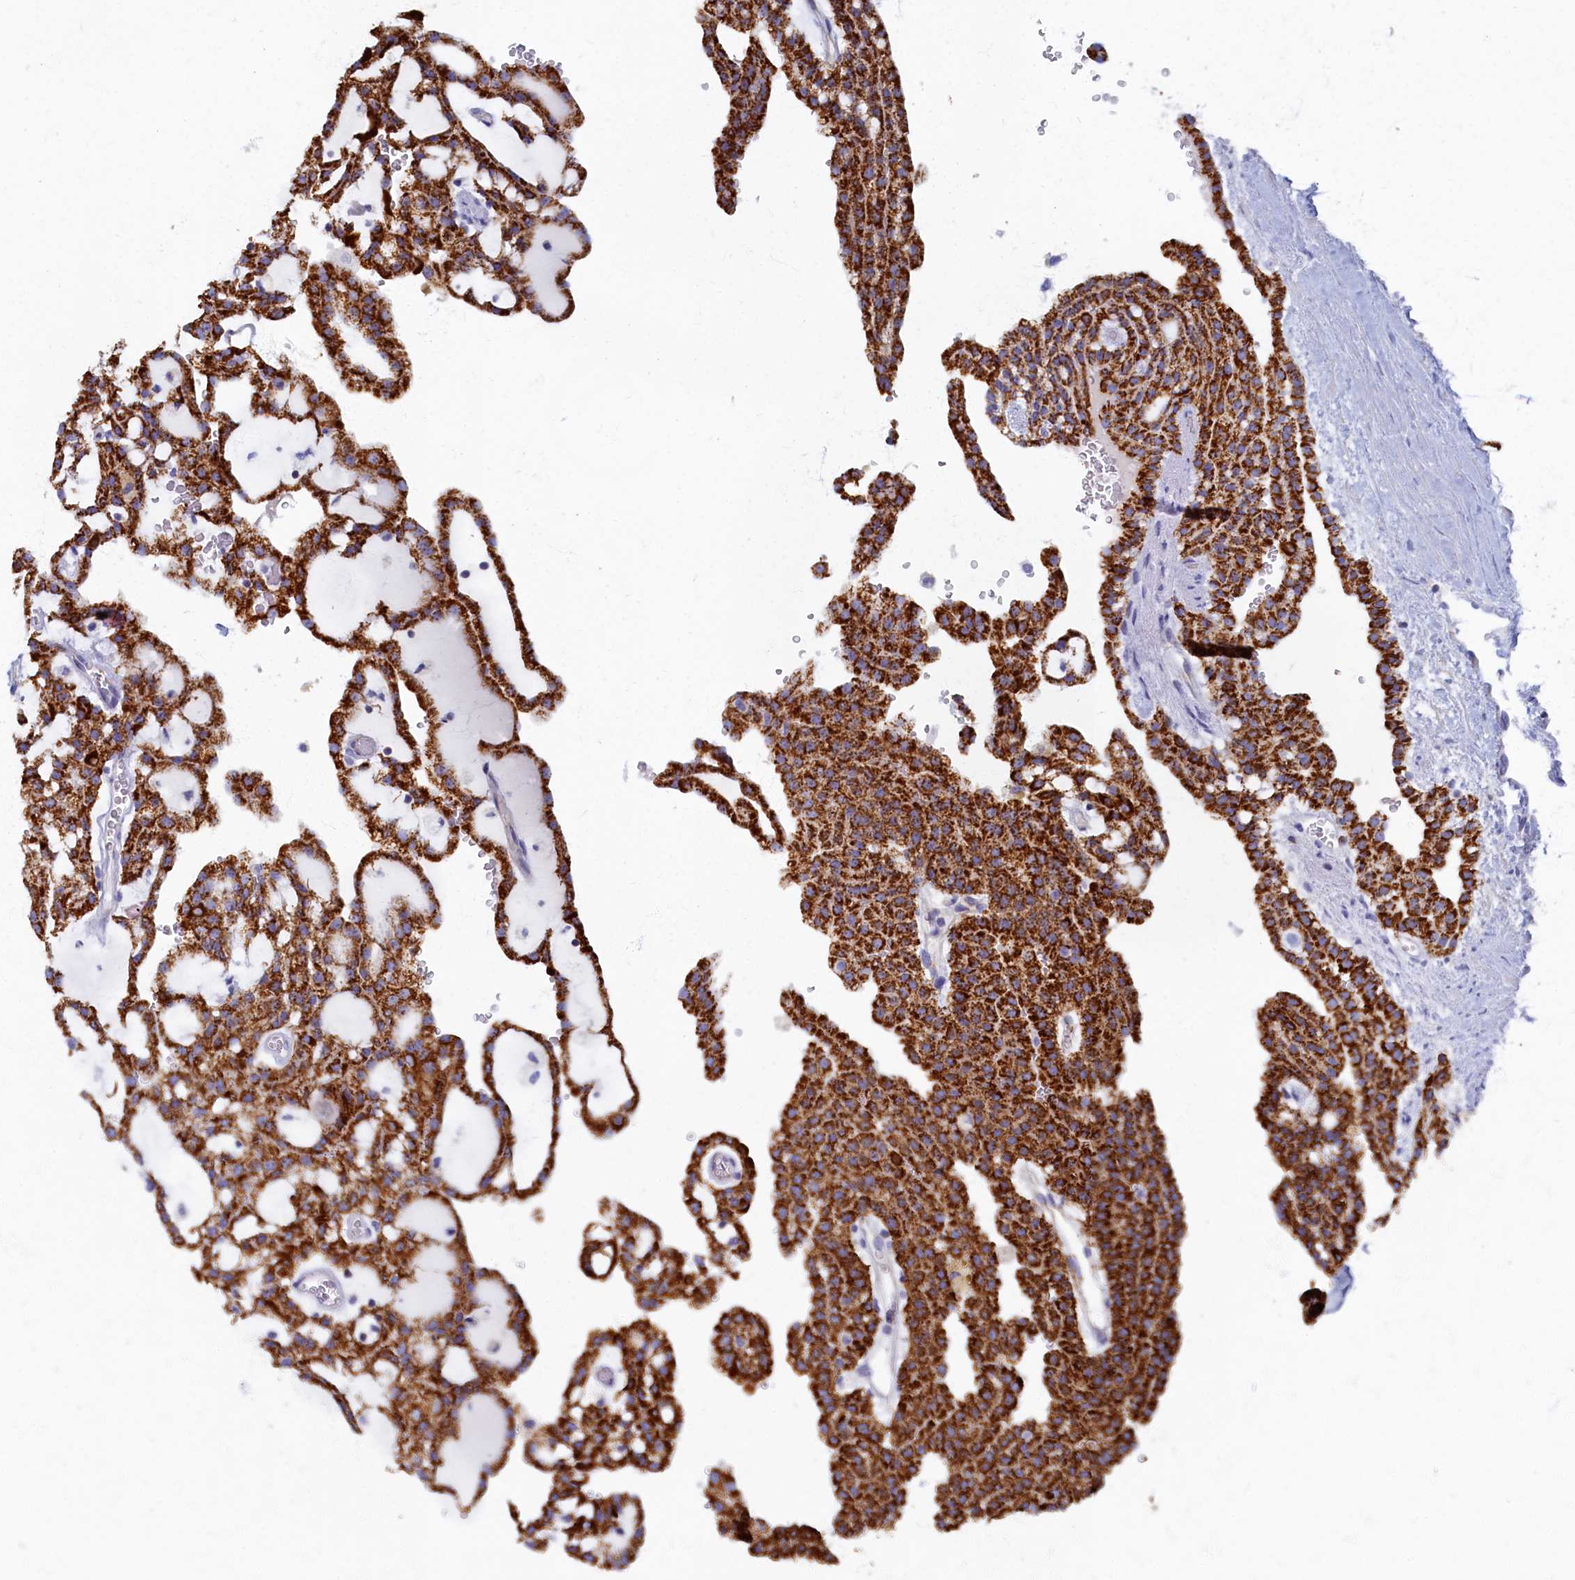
{"staining": {"intensity": "strong", "quantity": ">75%", "location": "cytoplasmic/membranous"}, "tissue": "renal cancer", "cell_type": "Tumor cells", "image_type": "cancer", "snomed": [{"axis": "morphology", "description": "Adenocarcinoma, NOS"}, {"axis": "topography", "description": "Kidney"}], "caption": "Renal cancer stained for a protein reveals strong cytoplasmic/membranous positivity in tumor cells. (Stains: DAB (3,3'-diaminobenzidine) in brown, nuclei in blue, Microscopy: brightfield microscopy at high magnification).", "gene": "OCIAD2", "patient": {"sex": "male", "age": 63}}